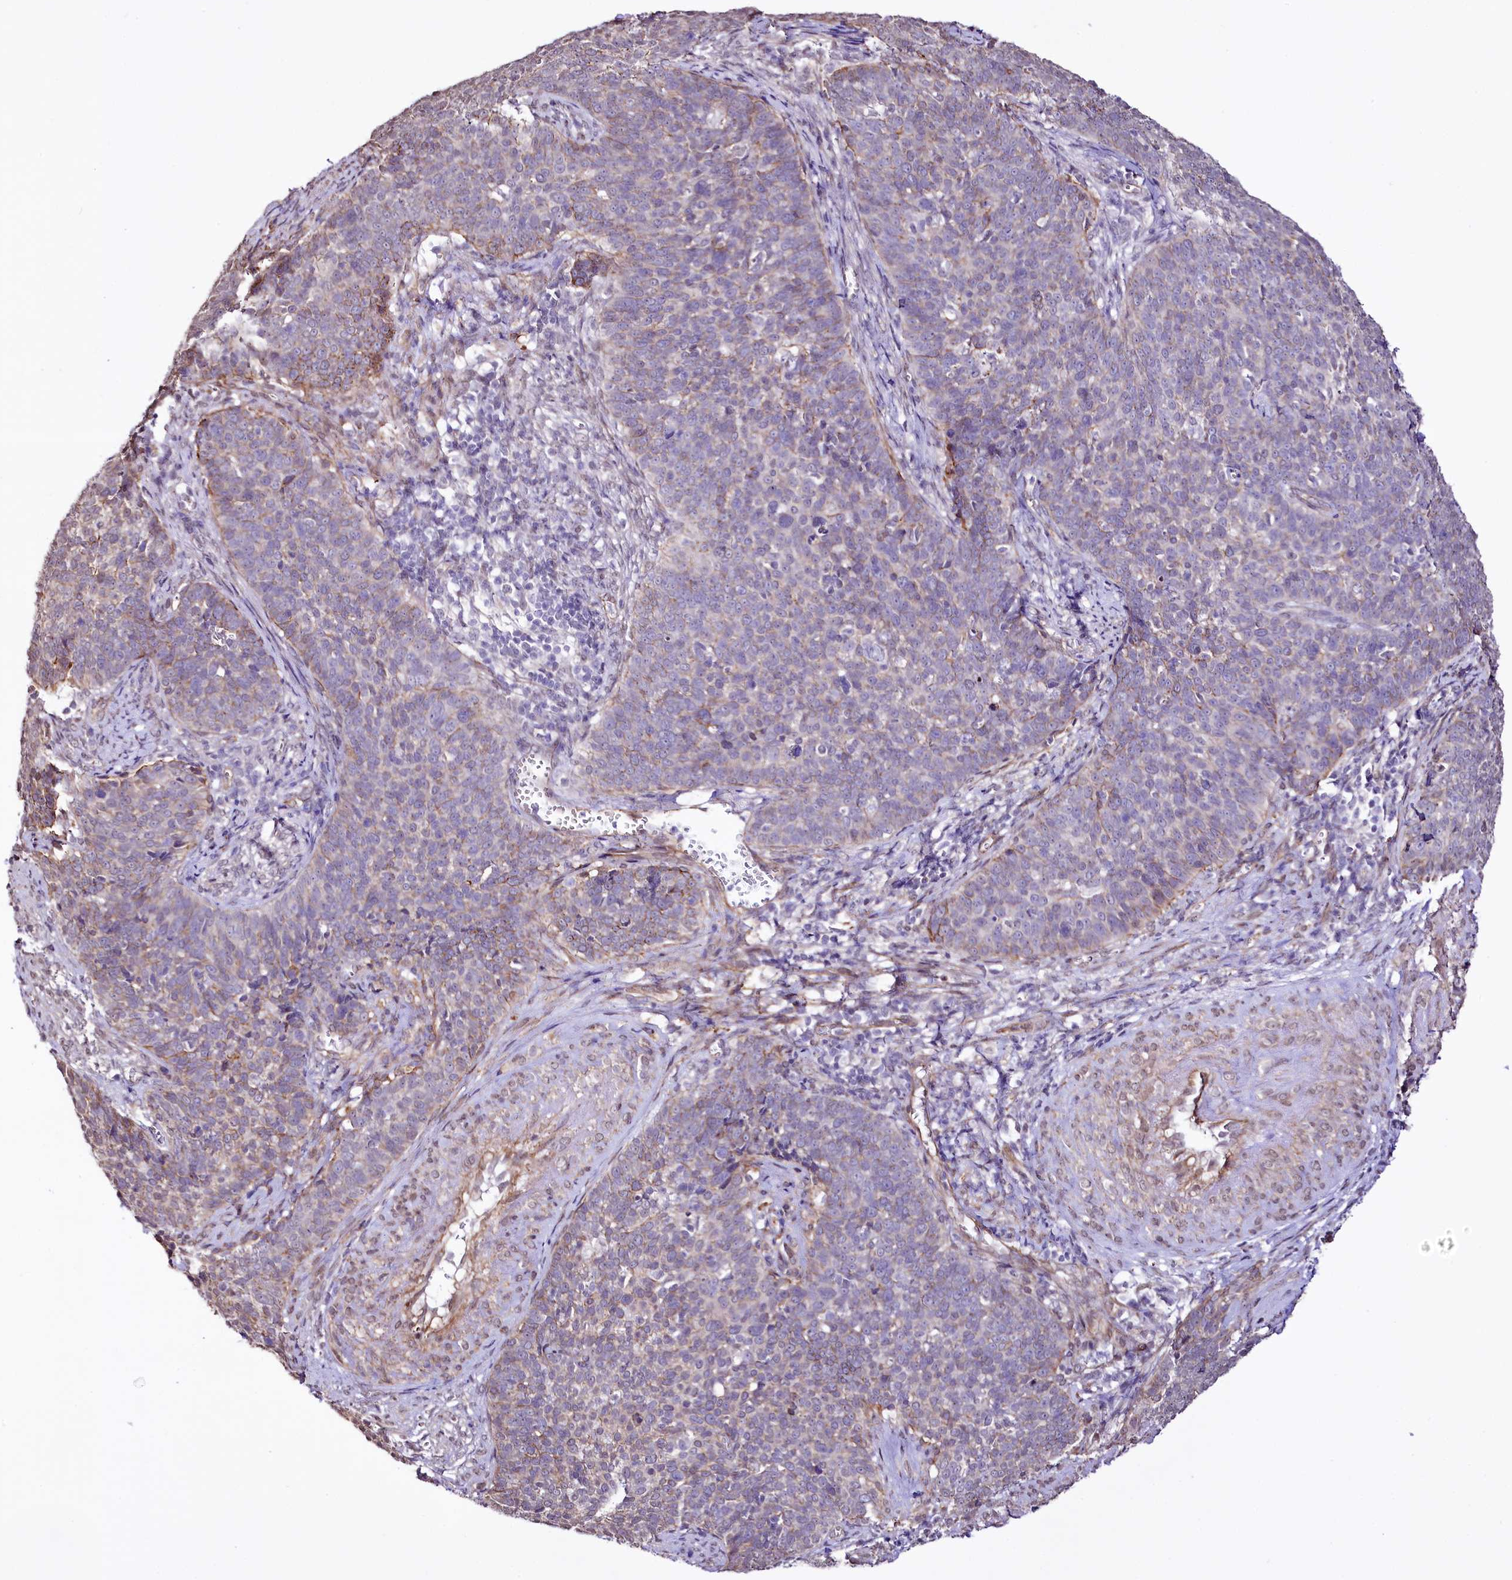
{"staining": {"intensity": "negative", "quantity": "none", "location": "none"}, "tissue": "cervical cancer", "cell_type": "Tumor cells", "image_type": "cancer", "snomed": [{"axis": "morphology", "description": "Squamous cell carcinoma, NOS"}, {"axis": "topography", "description": "Cervix"}], "caption": "Tumor cells are negative for protein expression in human cervical cancer. (Immunohistochemistry (ihc), brightfield microscopy, high magnification).", "gene": "ST7", "patient": {"sex": "female", "age": 39}}